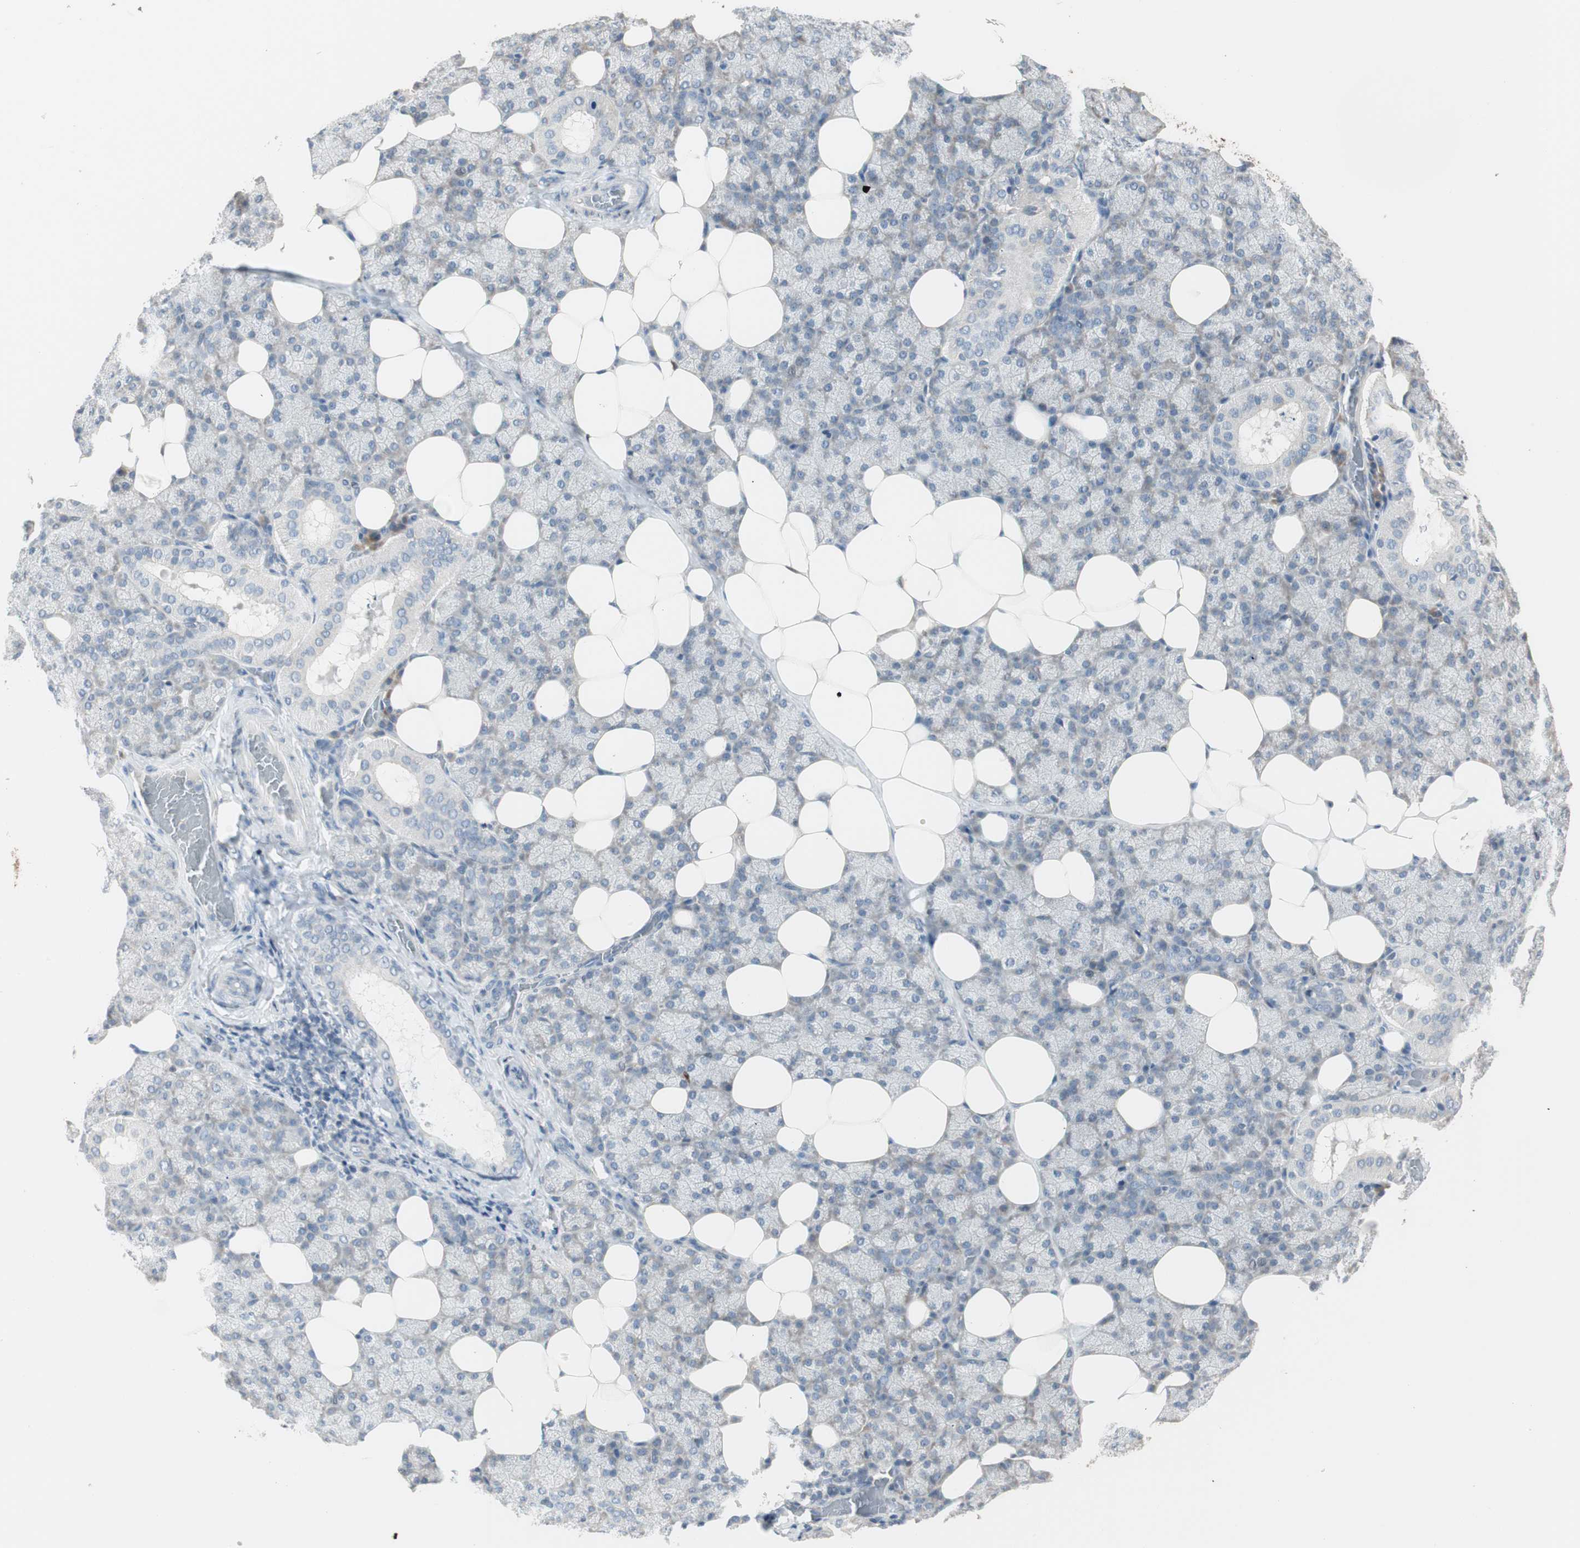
{"staining": {"intensity": "negative", "quantity": "none", "location": "none"}, "tissue": "salivary gland", "cell_type": "Glandular cells", "image_type": "normal", "snomed": [{"axis": "morphology", "description": "Normal tissue, NOS"}, {"axis": "topography", "description": "Lymph node"}, {"axis": "topography", "description": "Salivary gland"}], "caption": "Salivary gland stained for a protein using IHC demonstrates no positivity glandular cells.", "gene": "PDZK1", "patient": {"sex": "male", "age": 8}}